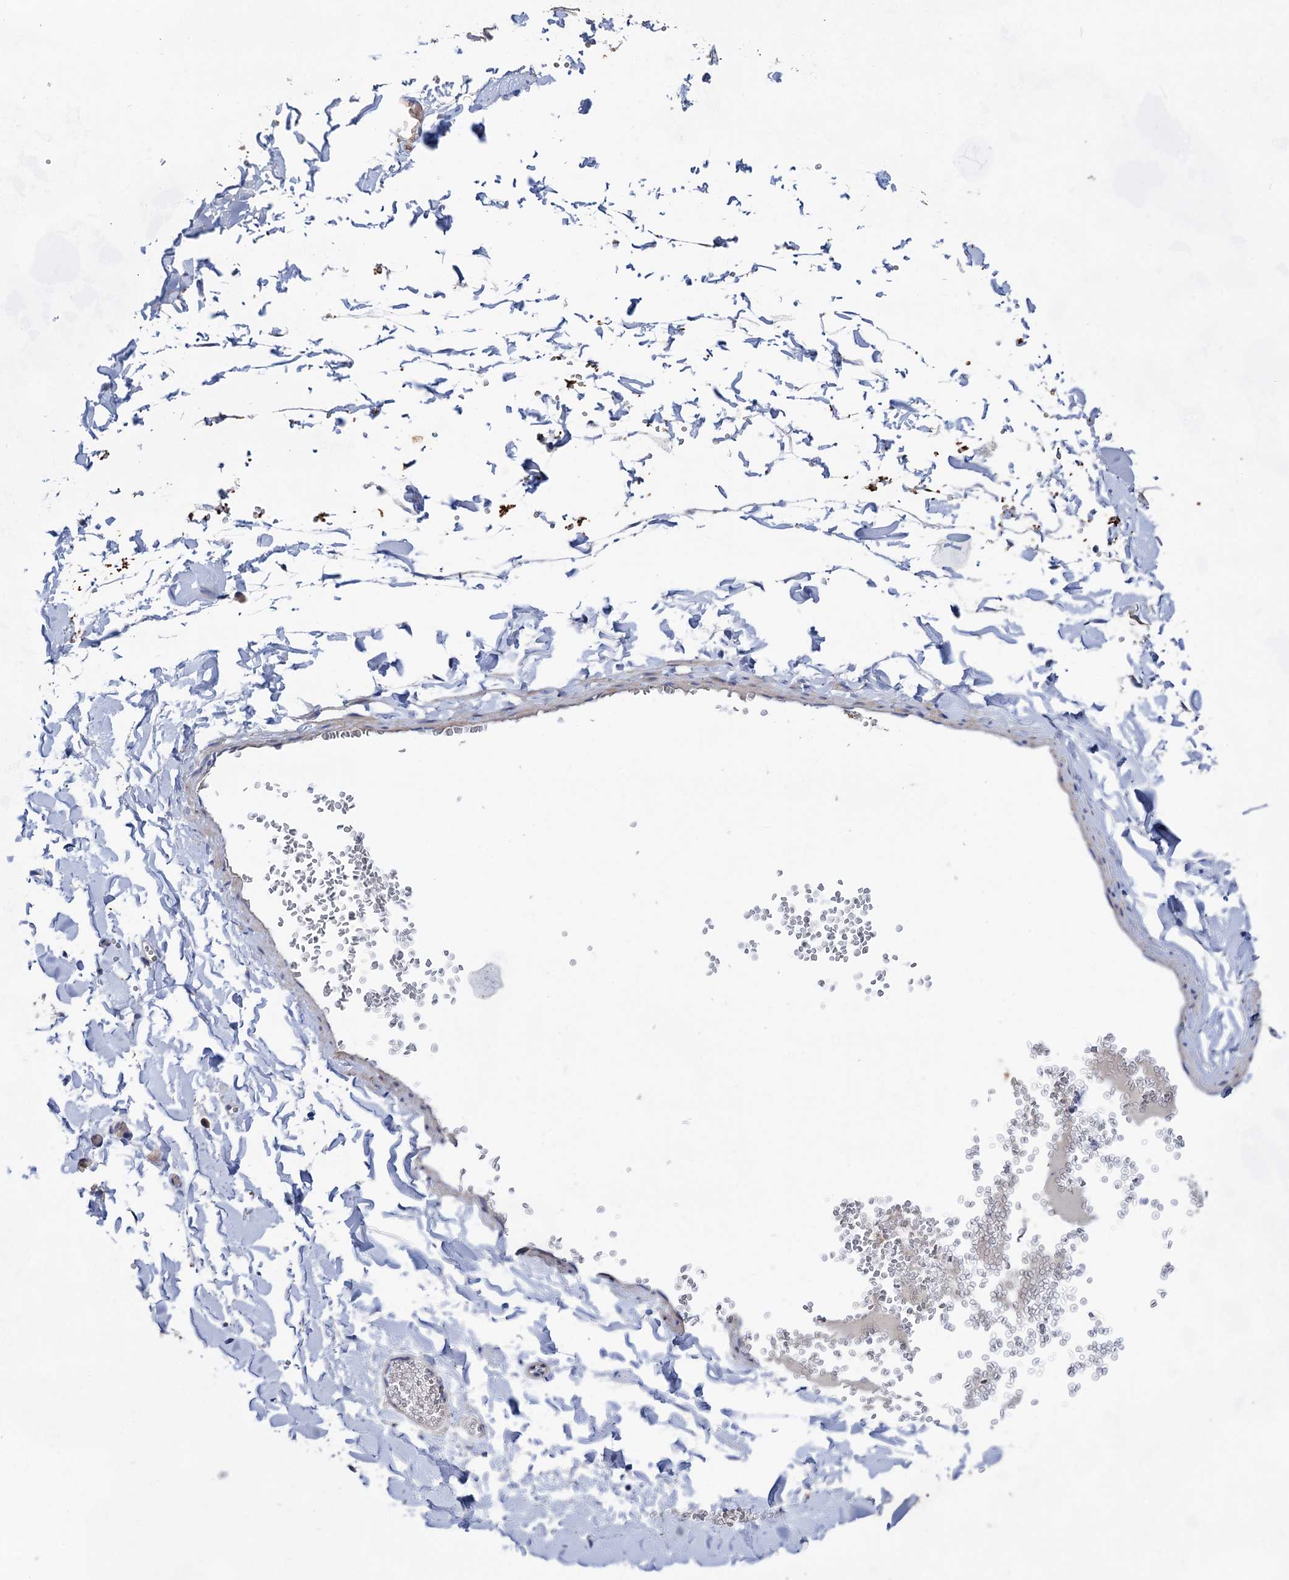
{"staining": {"intensity": "negative", "quantity": "none", "location": "none"}, "tissue": "adipose tissue", "cell_type": "Adipocytes", "image_type": "normal", "snomed": [{"axis": "morphology", "description": "Normal tissue, NOS"}, {"axis": "topography", "description": "Gallbladder"}, {"axis": "topography", "description": "Peripheral nerve tissue"}], "caption": "The IHC histopathology image has no significant expression in adipocytes of adipose tissue.", "gene": "GPR155", "patient": {"sex": "male", "age": 38}}